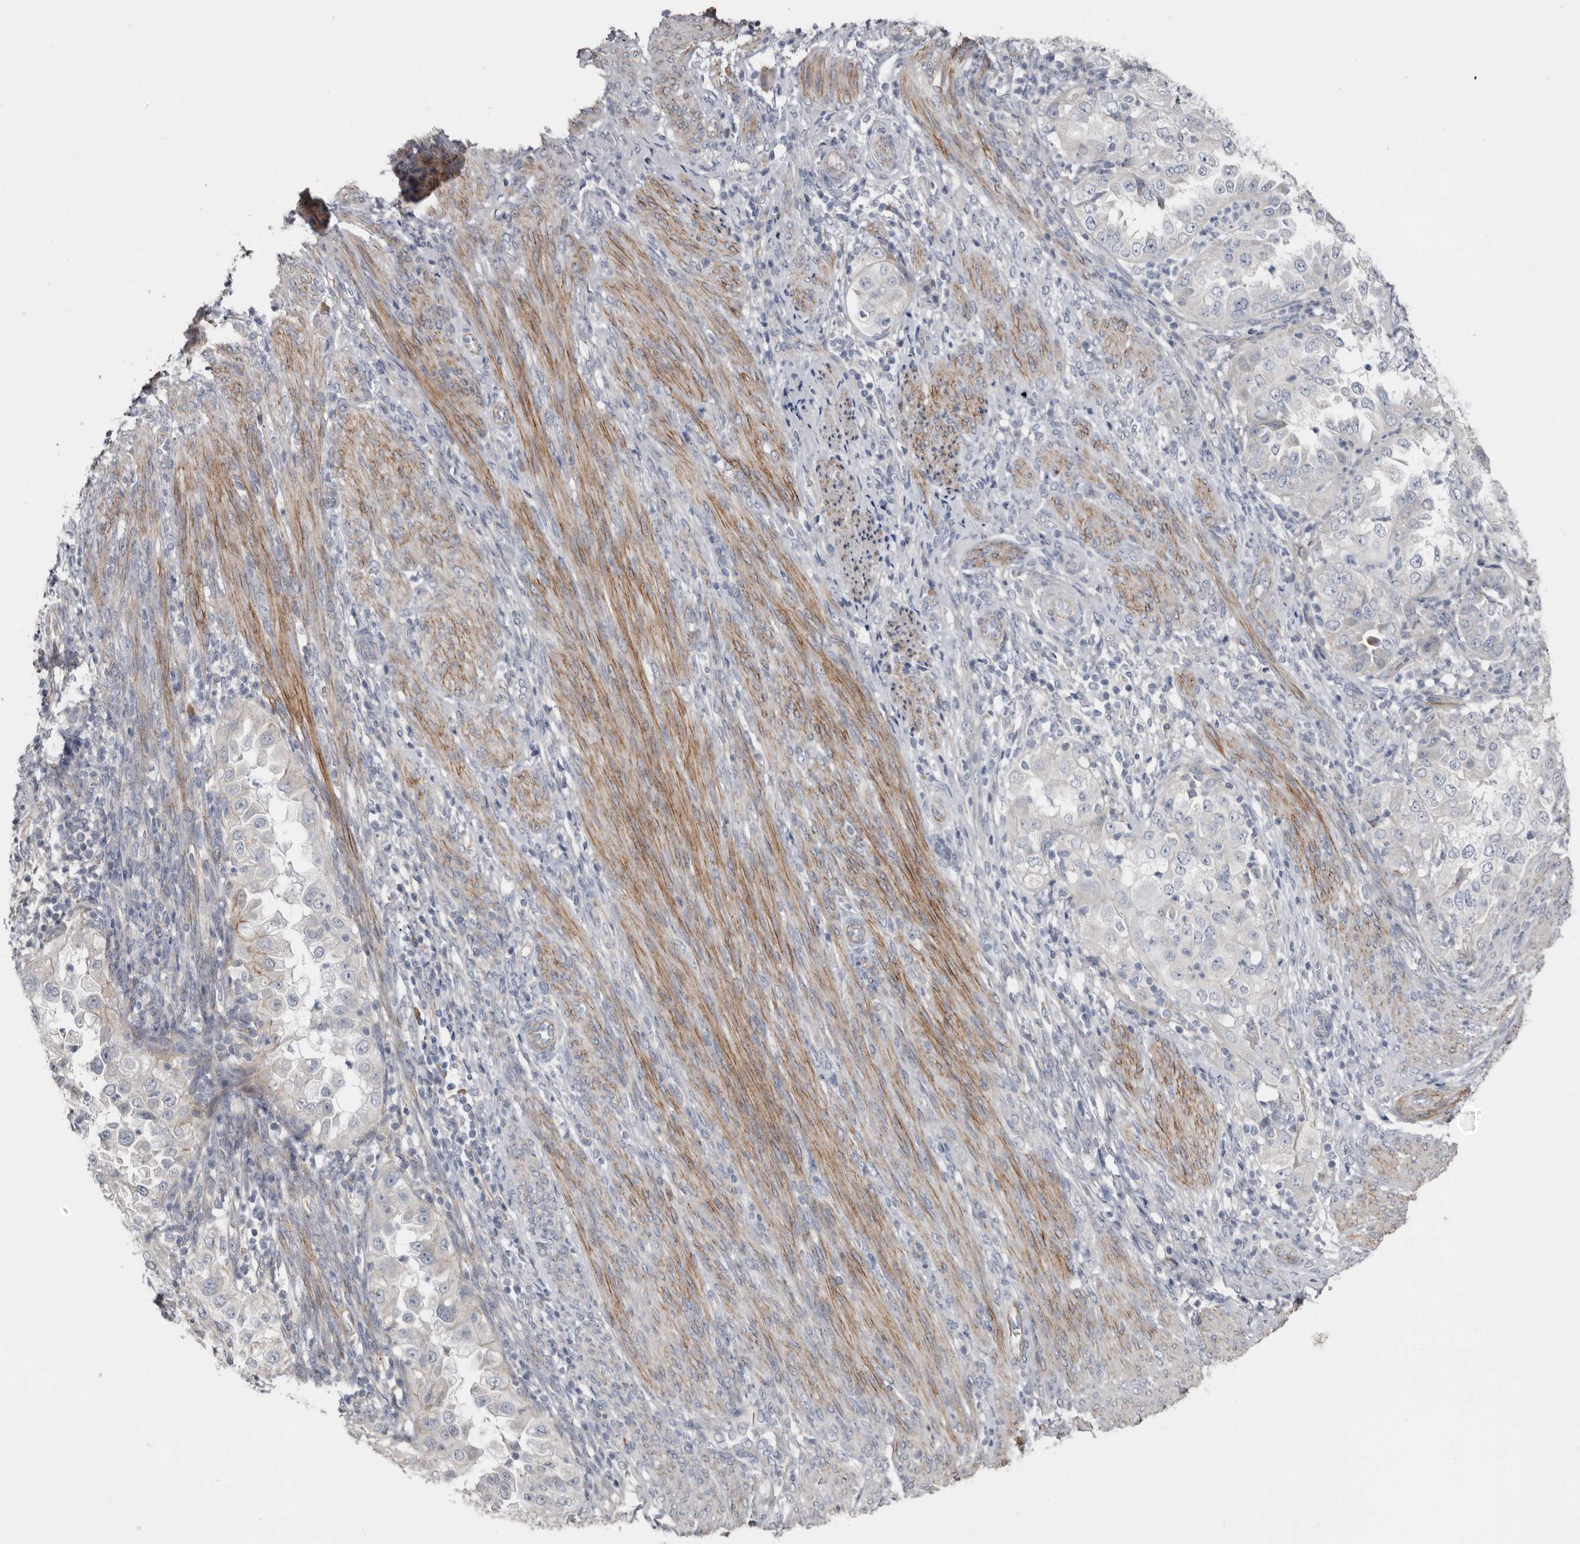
{"staining": {"intensity": "negative", "quantity": "none", "location": "none"}, "tissue": "endometrial cancer", "cell_type": "Tumor cells", "image_type": "cancer", "snomed": [{"axis": "morphology", "description": "Adenocarcinoma, NOS"}, {"axis": "topography", "description": "Endometrium"}], "caption": "This is an immunohistochemistry (IHC) photomicrograph of adenocarcinoma (endometrial). There is no staining in tumor cells.", "gene": "ZNF114", "patient": {"sex": "female", "age": 85}}